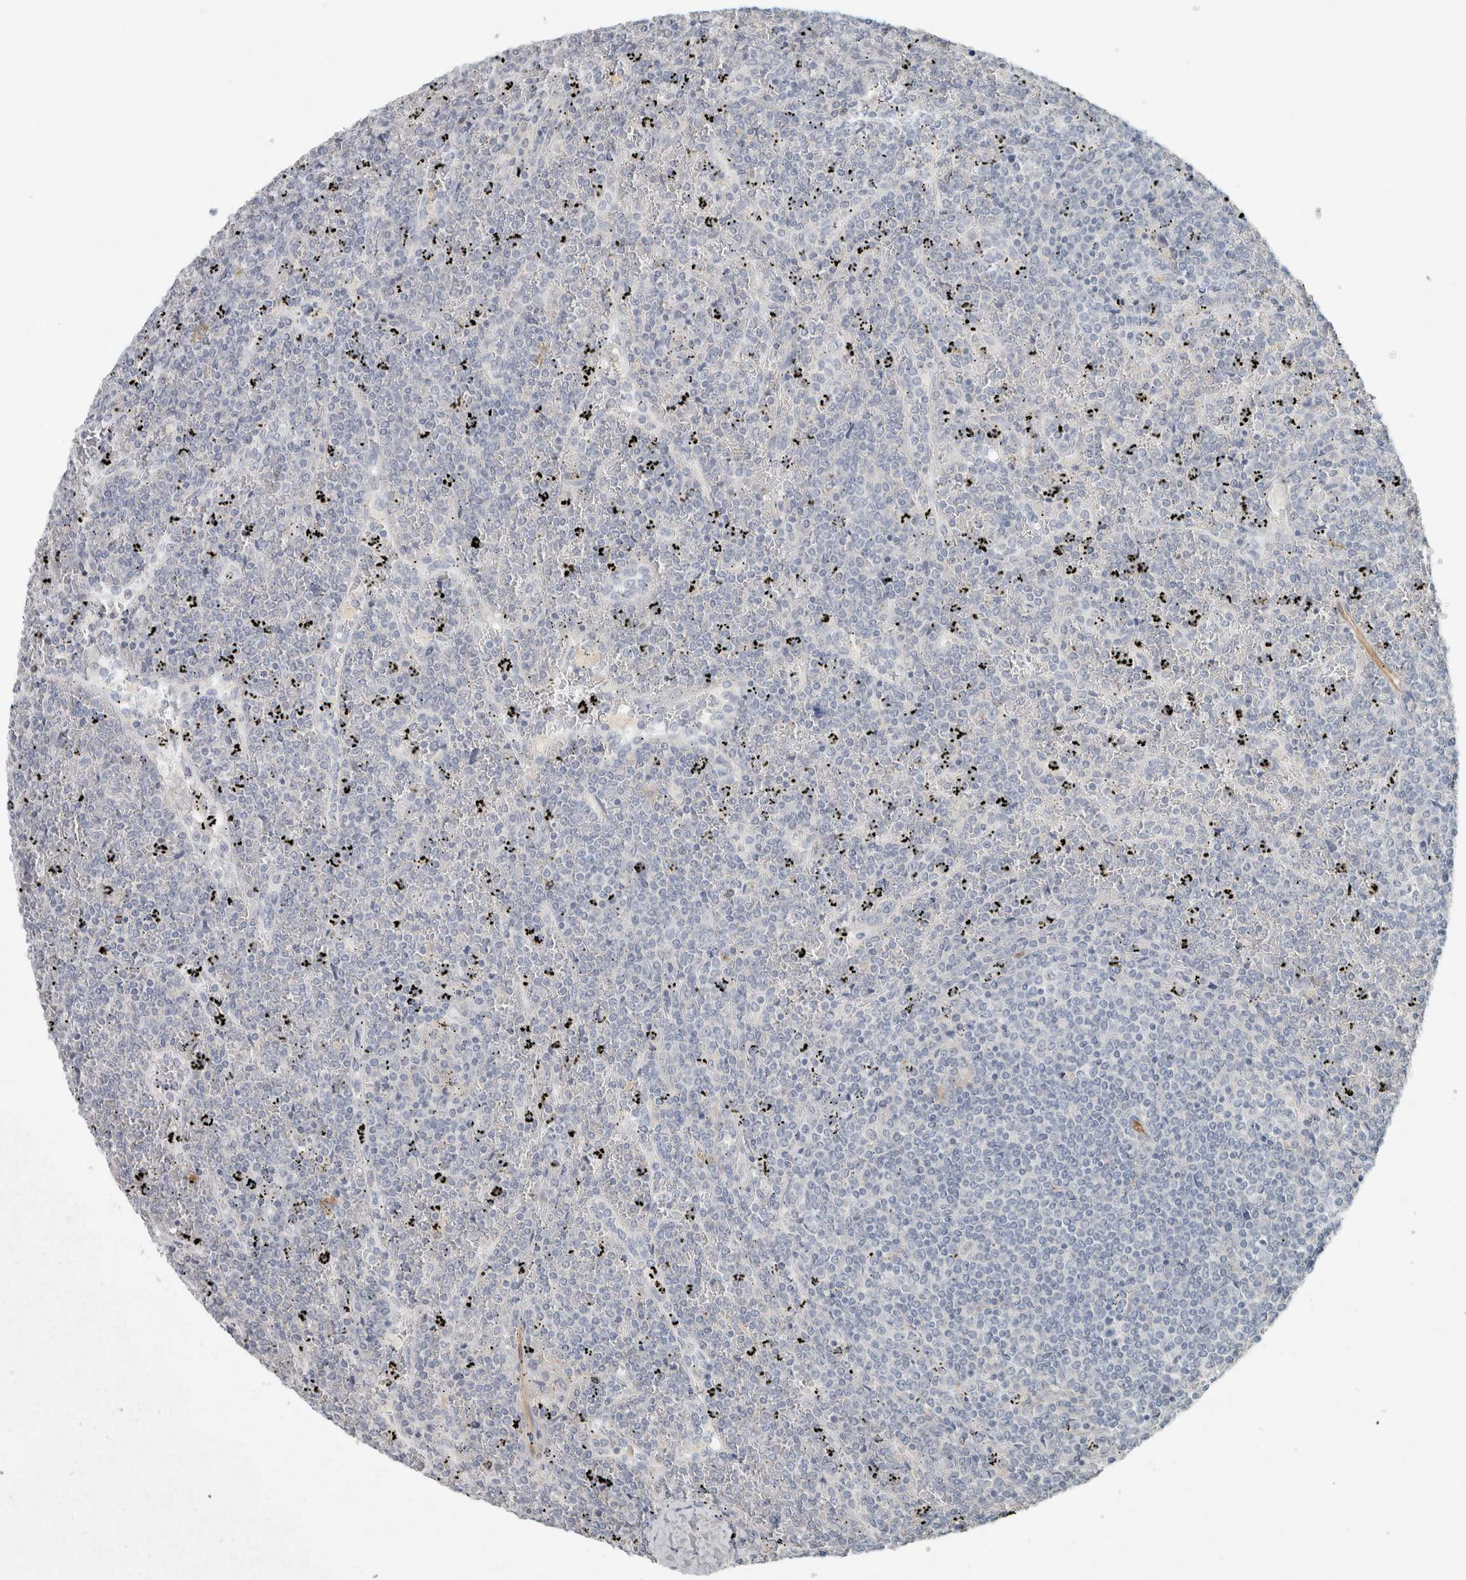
{"staining": {"intensity": "negative", "quantity": "none", "location": "none"}, "tissue": "lymphoma", "cell_type": "Tumor cells", "image_type": "cancer", "snomed": [{"axis": "morphology", "description": "Malignant lymphoma, non-Hodgkin's type, Low grade"}, {"axis": "topography", "description": "Spleen"}], "caption": "Tumor cells show no significant protein expression in low-grade malignant lymphoma, non-Hodgkin's type.", "gene": "SCIN", "patient": {"sex": "female", "age": 19}}